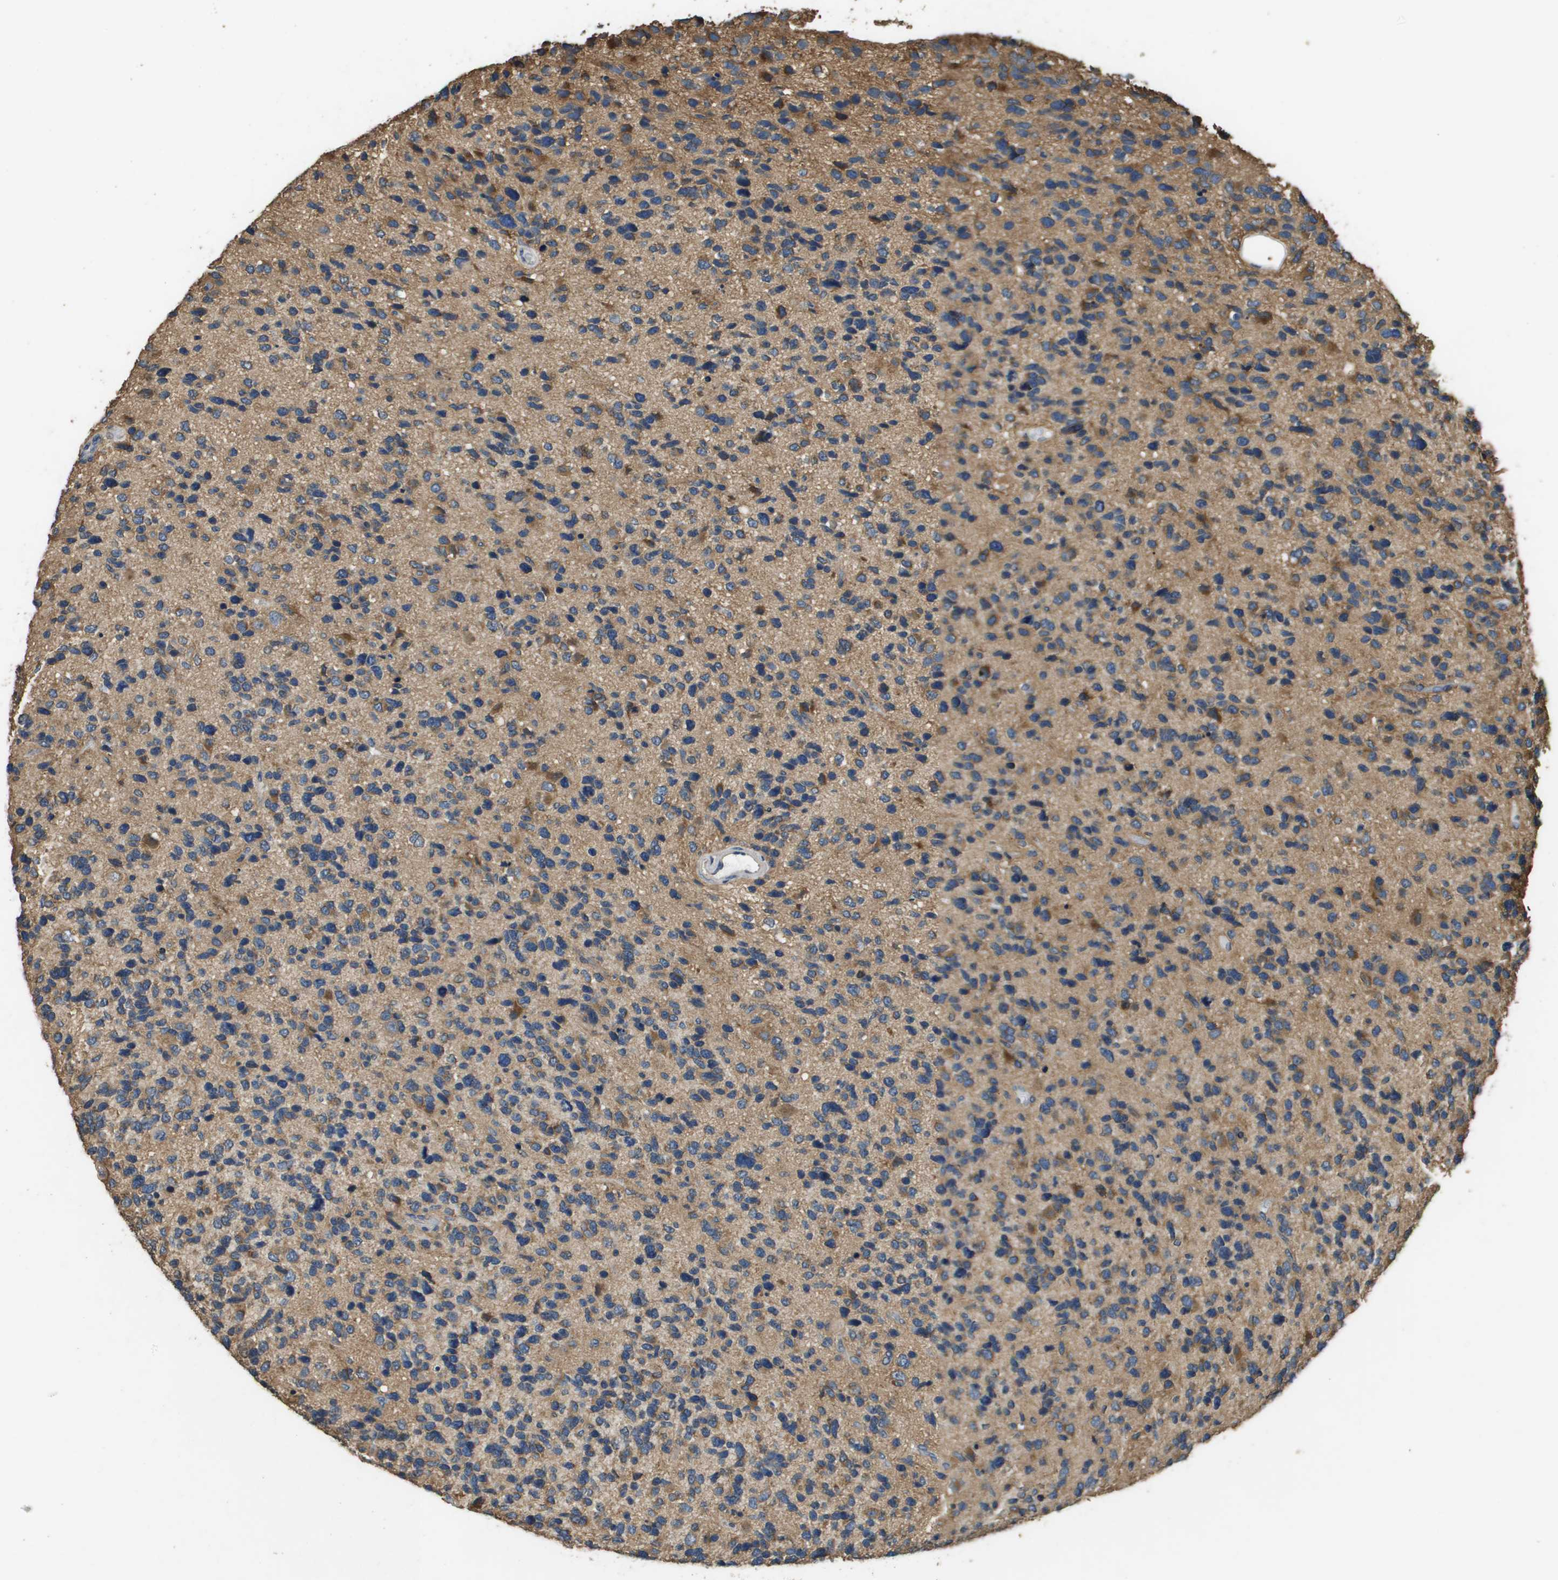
{"staining": {"intensity": "moderate", "quantity": "<25%", "location": "cytoplasmic/membranous"}, "tissue": "glioma", "cell_type": "Tumor cells", "image_type": "cancer", "snomed": [{"axis": "morphology", "description": "Glioma, malignant, High grade"}, {"axis": "topography", "description": "Brain"}], "caption": "A micrograph of human malignant high-grade glioma stained for a protein exhibits moderate cytoplasmic/membranous brown staining in tumor cells.", "gene": "RAB6B", "patient": {"sex": "female", "age": 58}}